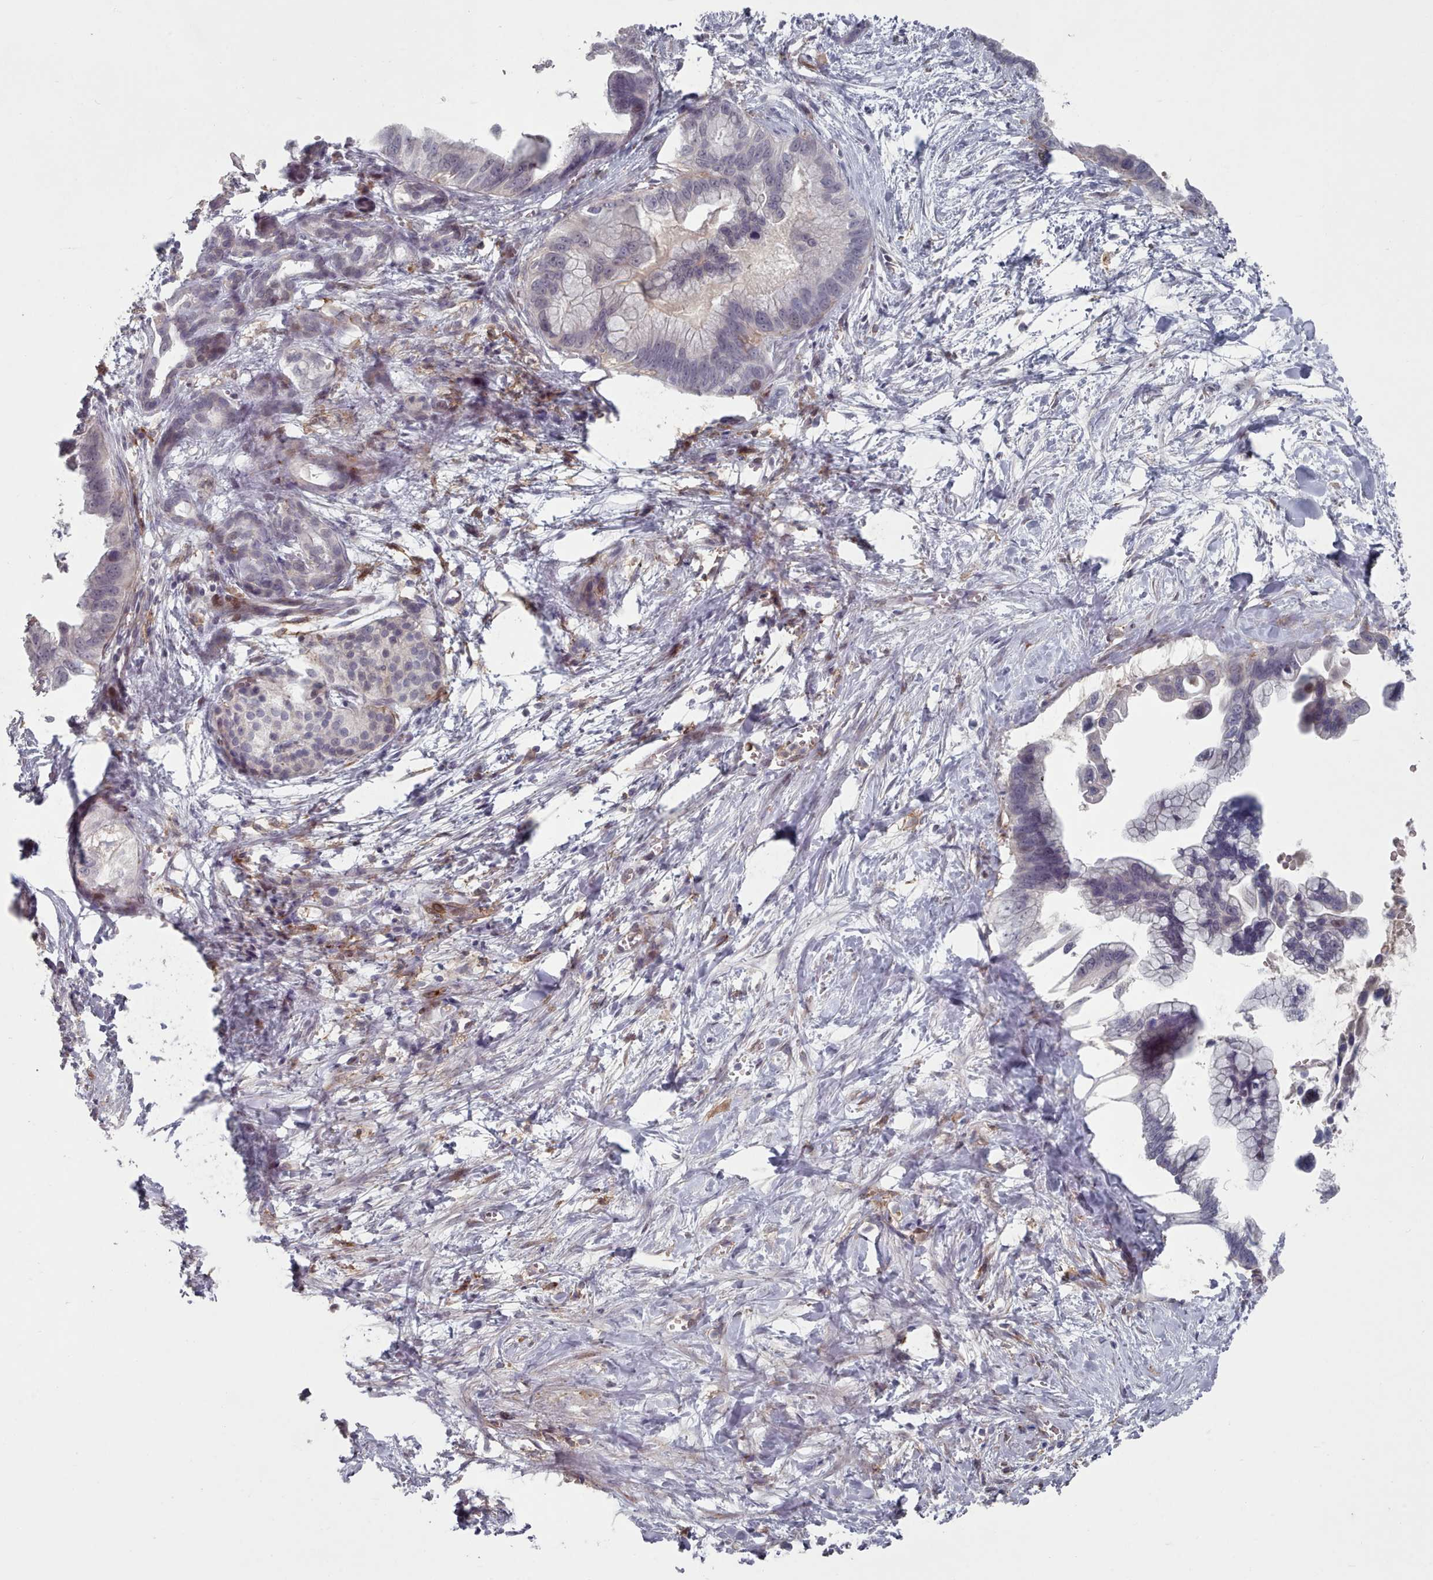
{"staining": {"intensity": "negative", "quantity": "none", "location": "none"}, "tissue": "pancreatic cancer", "cell_type": "Tumor cells", "image_type": "cancer", "snomed": [{"axis": "morphology", "description": "Adenocarcinoma, NOS"}, {"axis": "topography", "description": "Pancreas"}], "caption": "This histopathology image is of adenocarcinoma (pancreatic) stained with IHC to label a protein in brown with the nuclei are counter-stained blue. There is no positivity in tumor cells.", "gene": "COL8A2", "patient": {"sex": "male", "age": 61}}